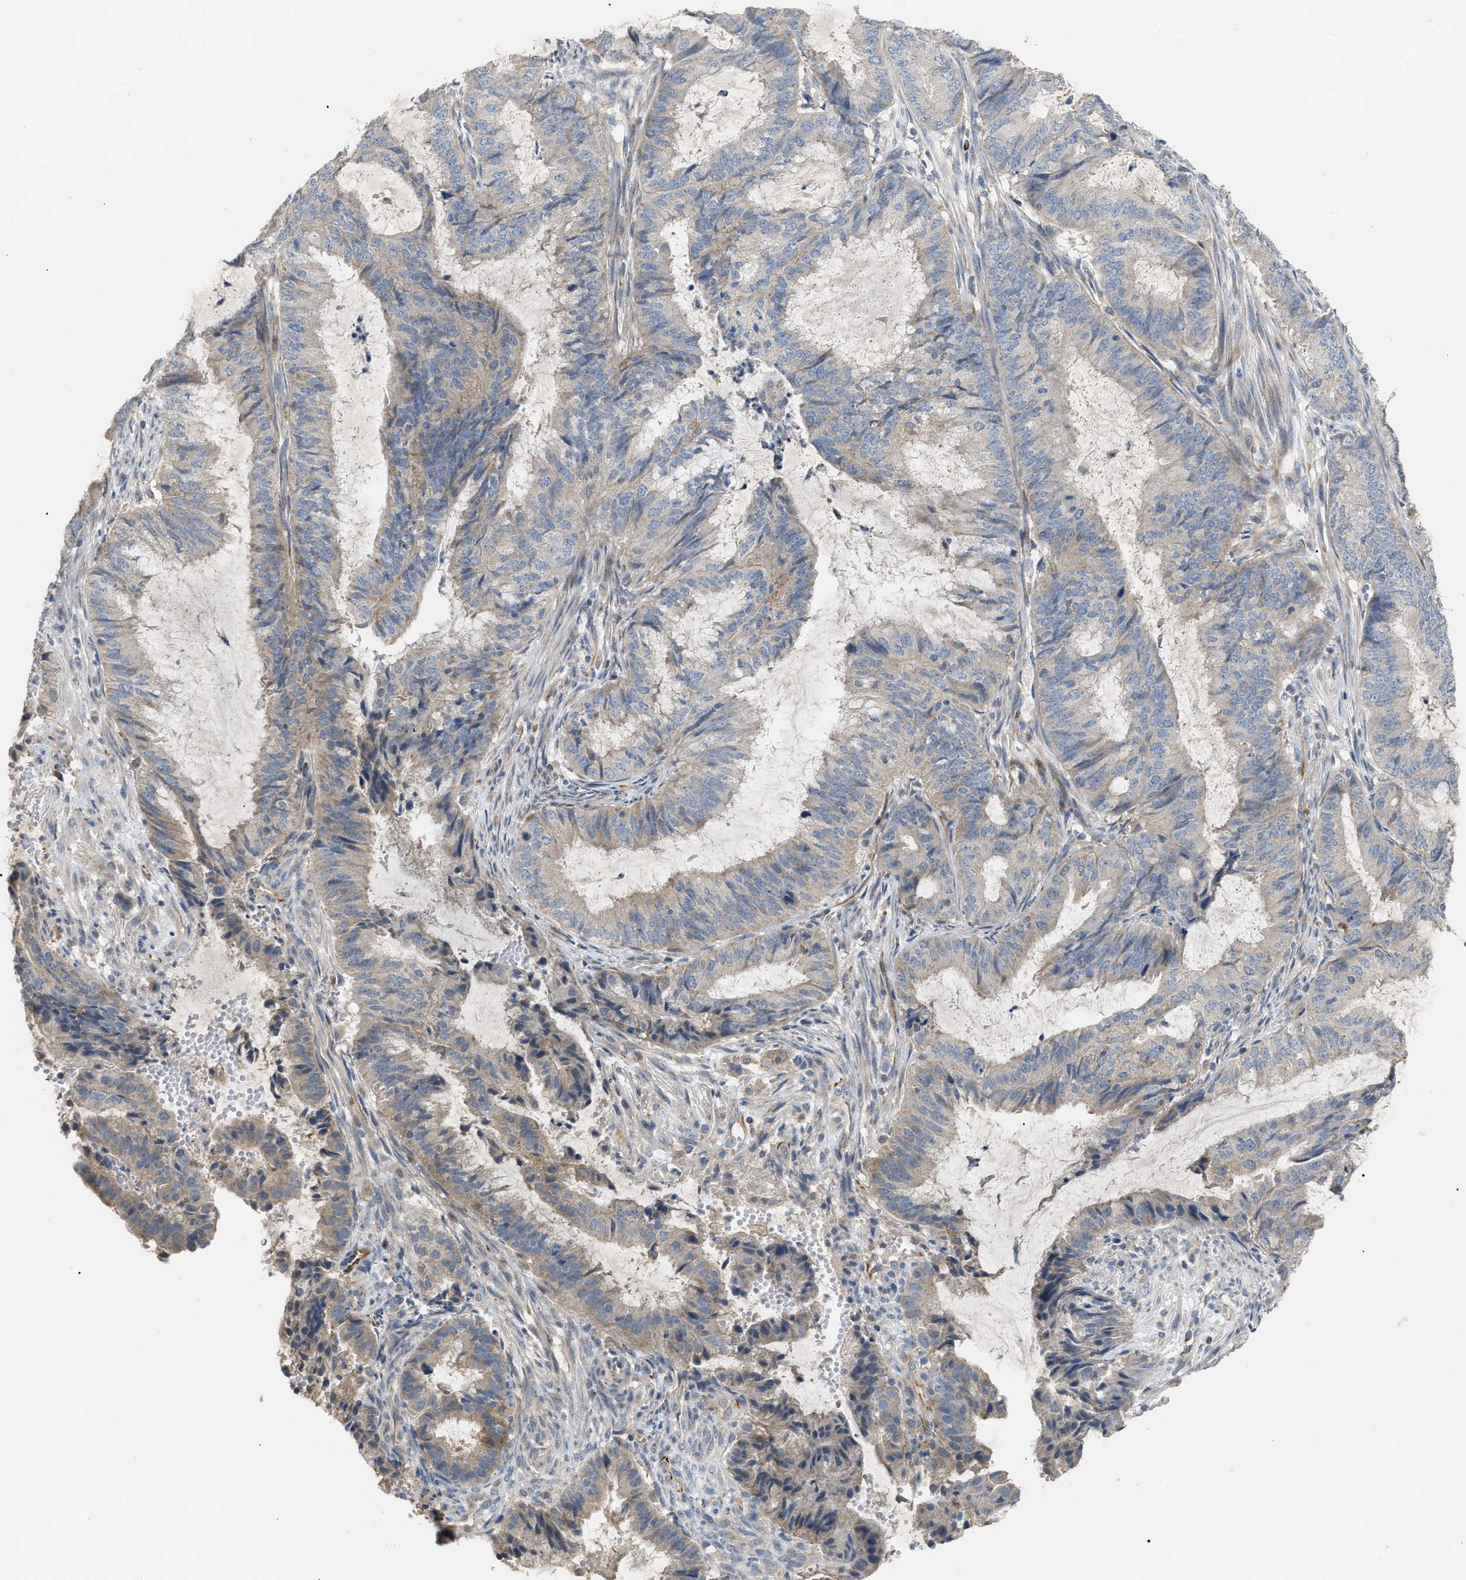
{"staining": {"intensity": "weak", "quantity": "25%-75%", "location": "cytoplasmic/membranous"}, "tissue": "endometrial cancer", "cell_type": "Tumor cells", "image_type": "cancer", "snomed": [{"axis": "morphology", "description": "Adenocarcinoma, NOS"}, {"axis": "topography", "description": "Endometrium"}], "caption": "Immunohistochemical staining of adenocarcinoma (endometrial) shows weak cytoplasmic/membranous protein expression in about 25%-75% of tumor cells.", "gene": "DHX58", "patient": {"sex": "female", "age": 51}}